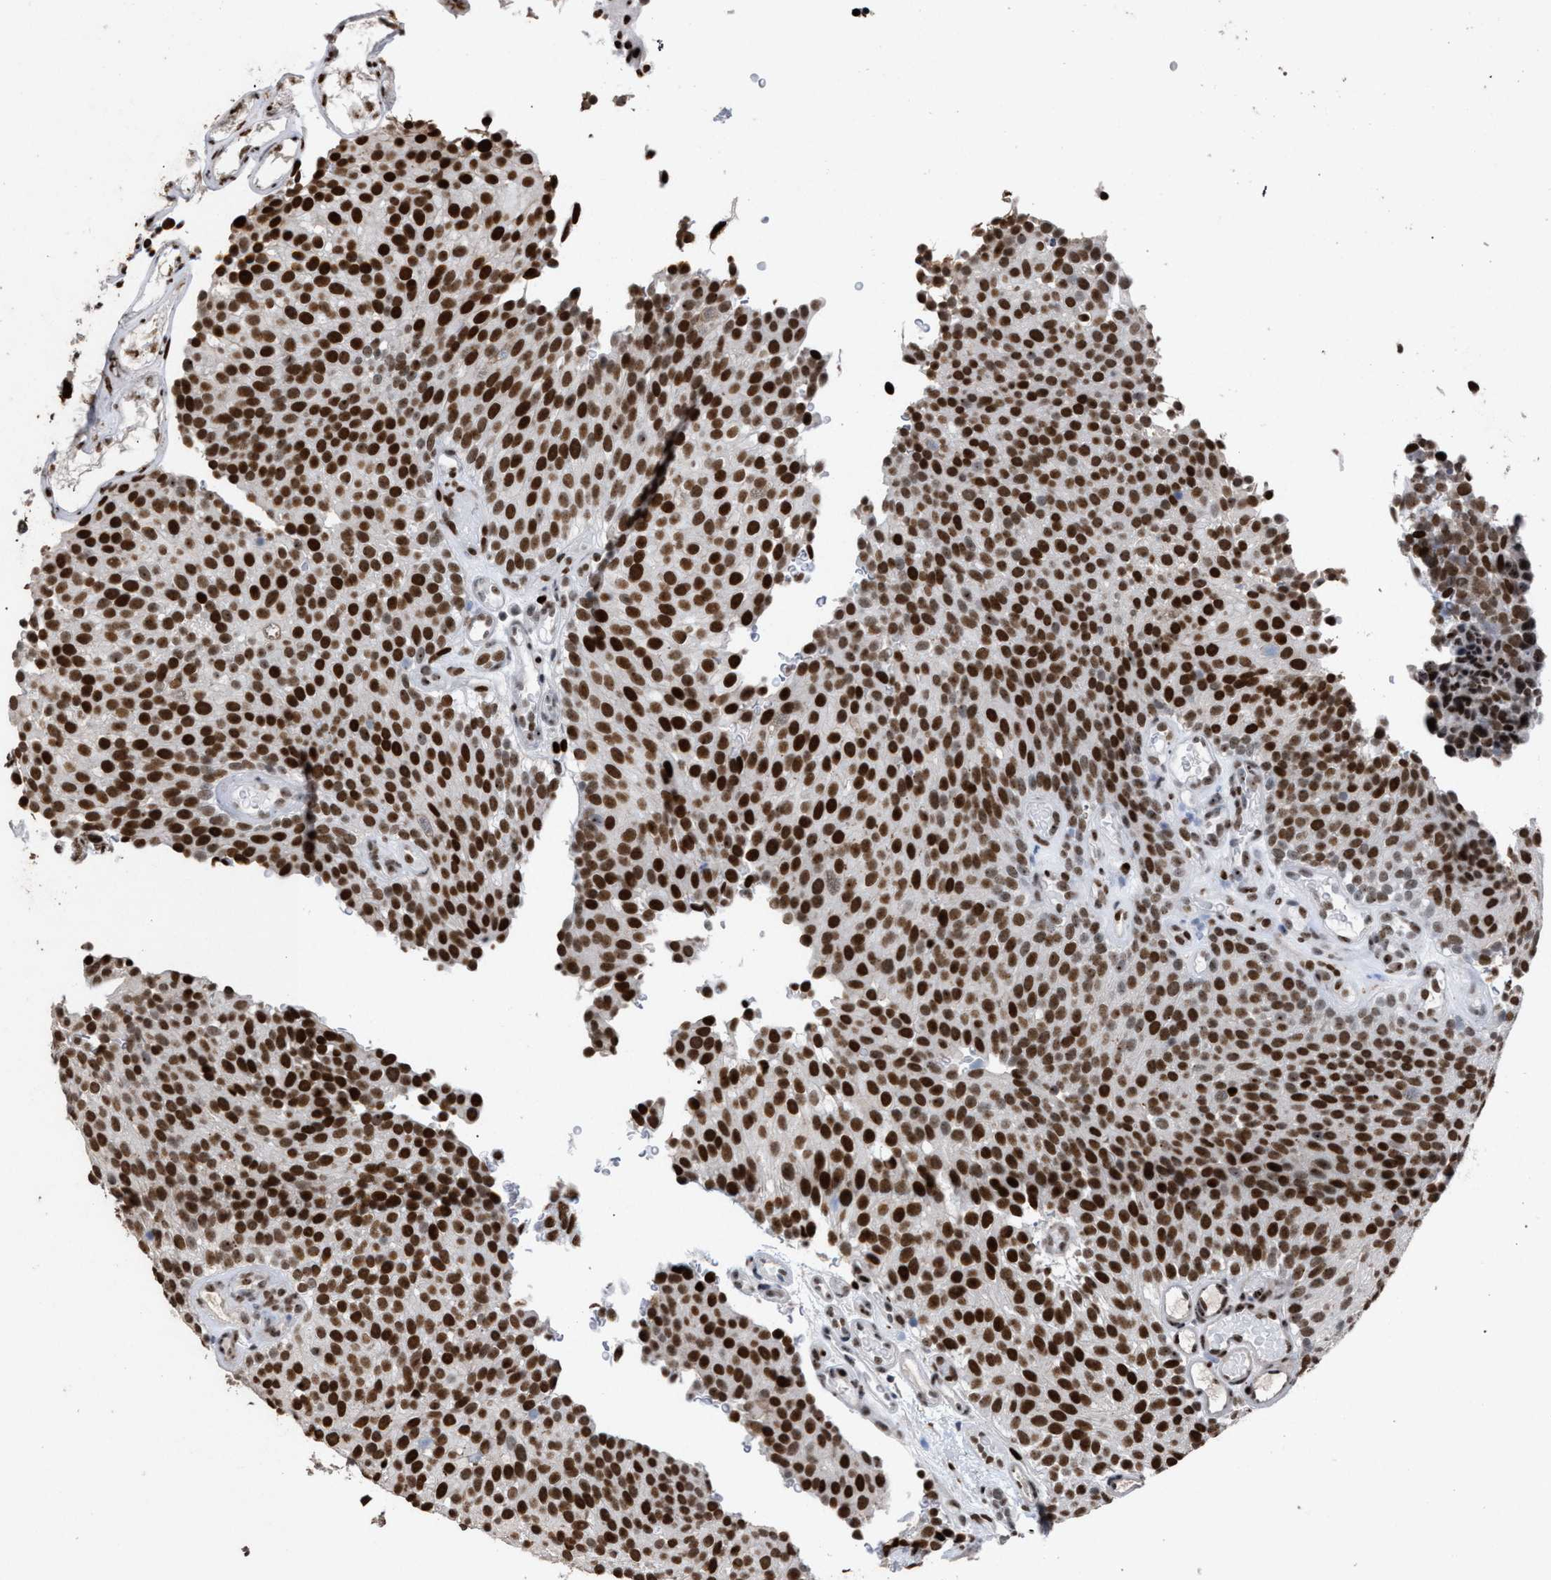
{"staining": {"intensity": "strong", "quantity": ">75%", "location": "nuclear"}, "tissue": "urothelial cancer", "cell_type": "Tumor cells", "image_type": "cancer", "snomed": [{"axis": "morphology", "description": "Urothelial carcinoma, Low grade"}, {"axis": "topography", "description": "Urinary bladder"}], "caption": "Low-grade urothelial carcinoma stained for a protein (brown) exhibits strong nuclear positive positivity in about >75% of tumor cells.", "gene": "TP53BP1", "patient": {"sex": "male", "age": 78}}